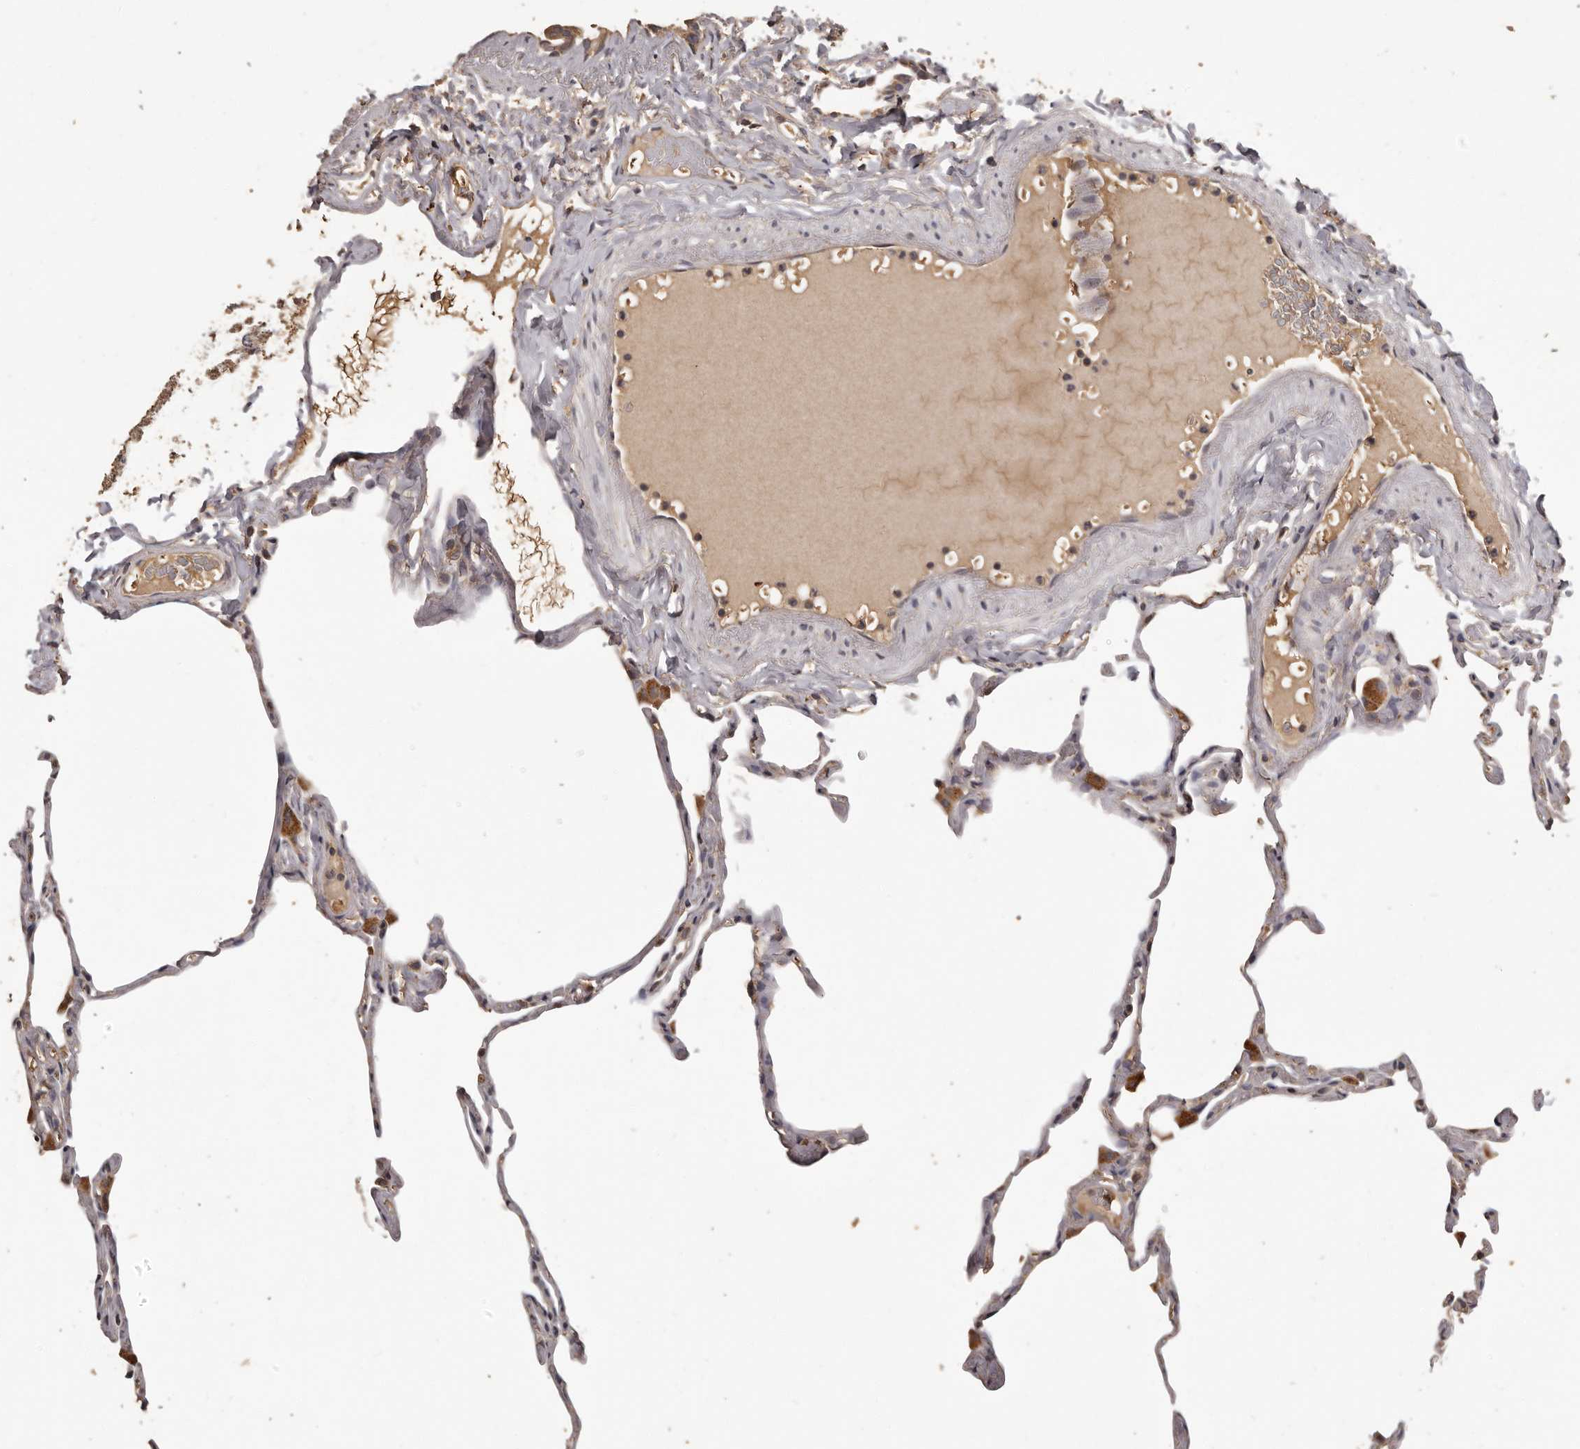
{"staining": {"intensity": "negative", "quantity": "none", "location": "none"}, "tissue": "lung", "cell_type": "Alveolar cells", "image_type": "normal", "snomed": [{"axis": "morphology", "description": "Normal tissue, NOS"}, {"axis": "topography", "description": "Lung"}], "caption": "There is no significant staining in alveolar cells of lung. Brightfield microscopy of immunohistochemistry stained with DAB (brown) and hematoxylin (blue), captured at high magnification.", "gene": "MGAT5", "patient": {"sex": "male", "age": 65}}